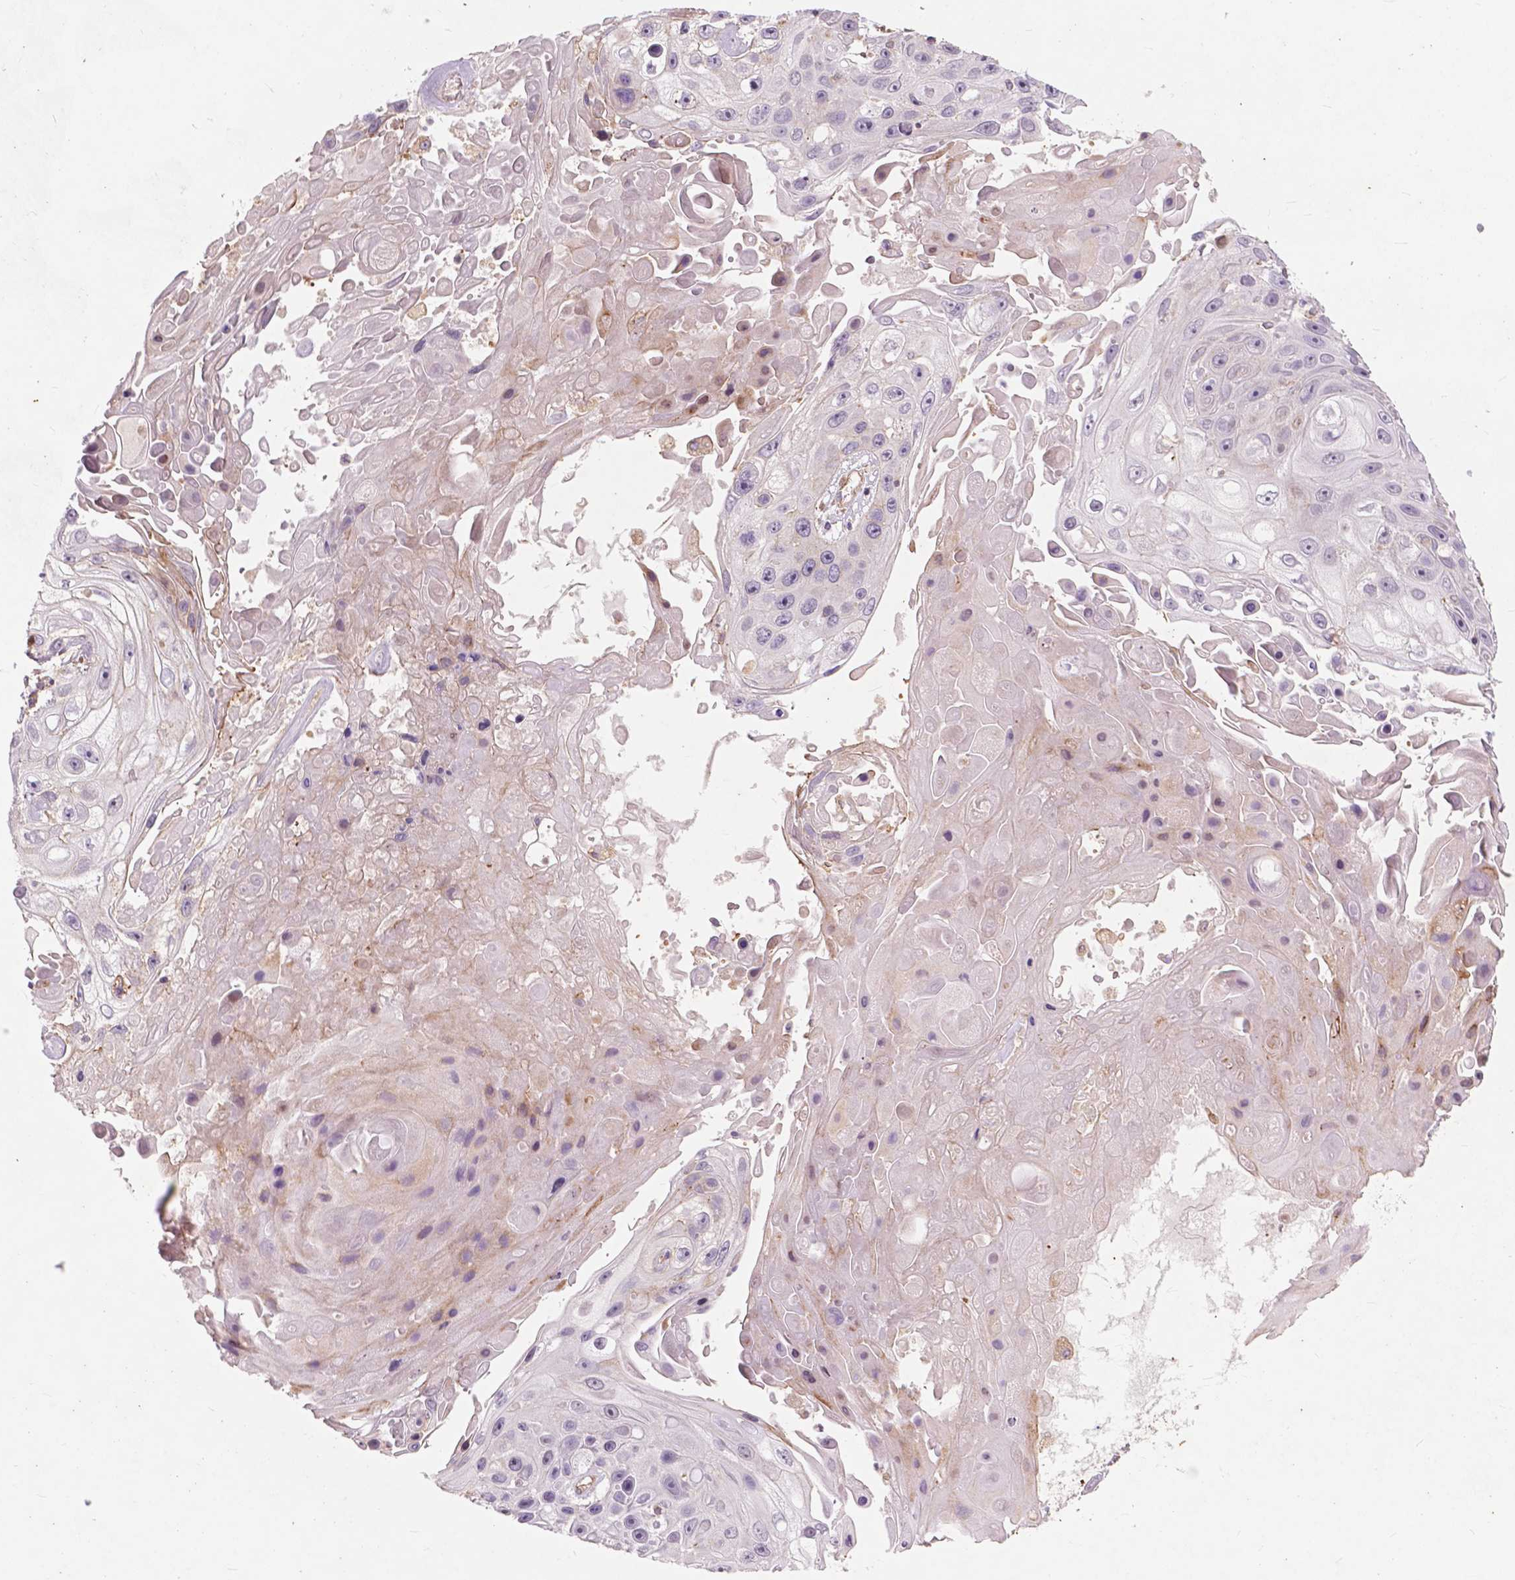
{"staining": {"intensity": "negative", "quantity": "none", "location": "none"}, "tissue": "skin cancer", "cell_type": "Tumor cells", "image_type": "cancer", "snomed": [{"axis": "morphology", "description": "Squamous cell carcinoma, NOS"}, {"axis": "topography", "description": "Skin"}], "caption": "A high-resolution histopathology image shows IHC staining of skin cancer (squamous cell carcinoma), which shows no significant expression in tumor cells.", "gene": "RFPL4B", "patient": {"sex": "male", "age": 82}}